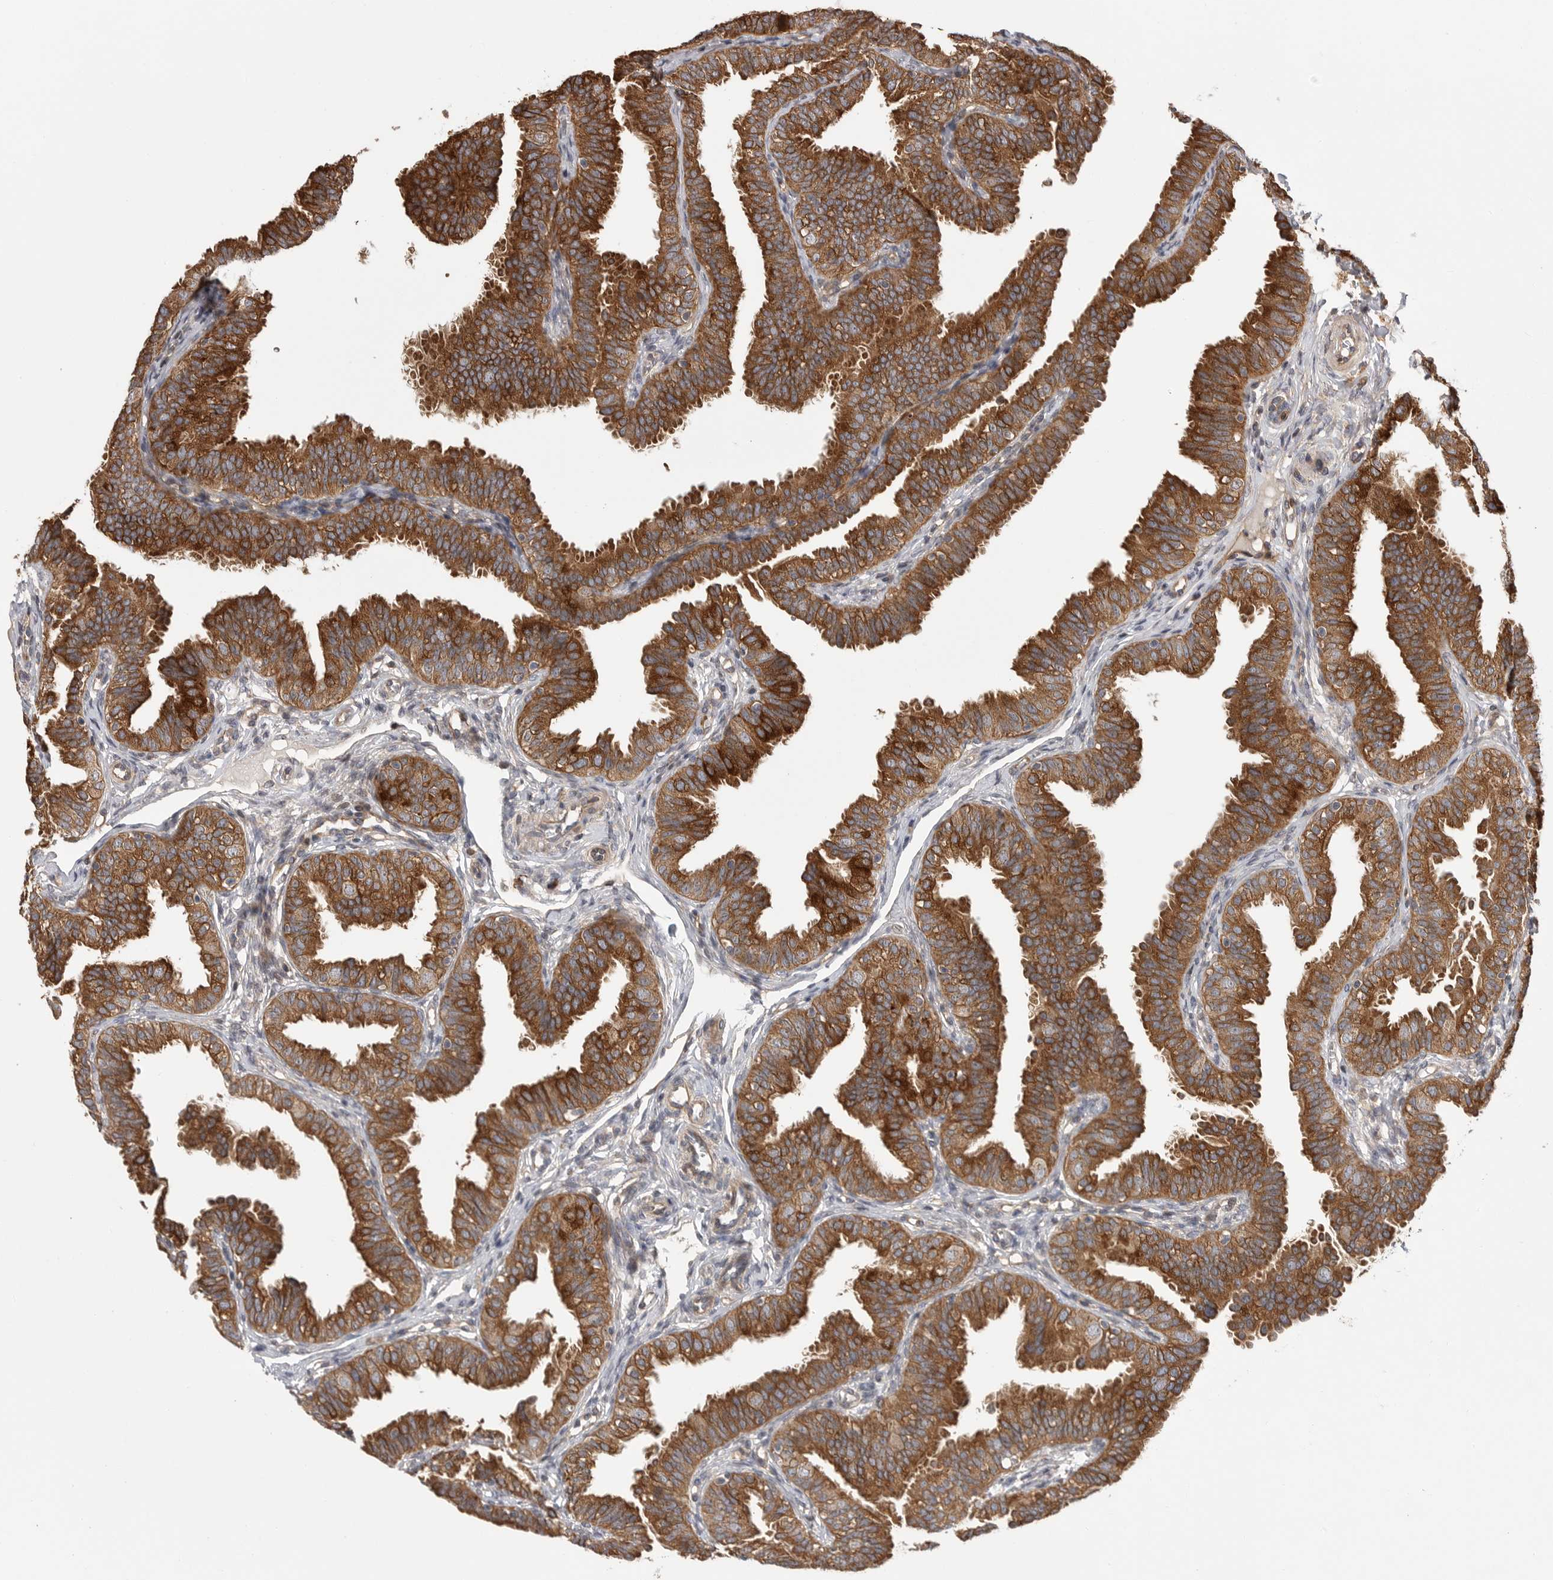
{"staining": {"intensity": "strong", "quantity": ">75%", "location": "cytoplasmic/membranous"}, "tissue": "fallopian tube", "cell_type": "Glandular cells", "image_type": "normal", "snomed": [{"axis": "morphology", "description": "Normal tissue, NOS"}, {"axis": "topography", "description": "Fallopian tube"}], "caption": "Unremarkable fallopian tube displays strong cytoplasmic/membranous expression in approximately >75% of glandular cells (Stains: DAB (3,3'-diaminobenzidine) in brown, nuclei in blue, Microscopy: brightfield microscopy at high magnification)..", "gene": "OXR1", "patient": {"sex": "female", "age": 35}}